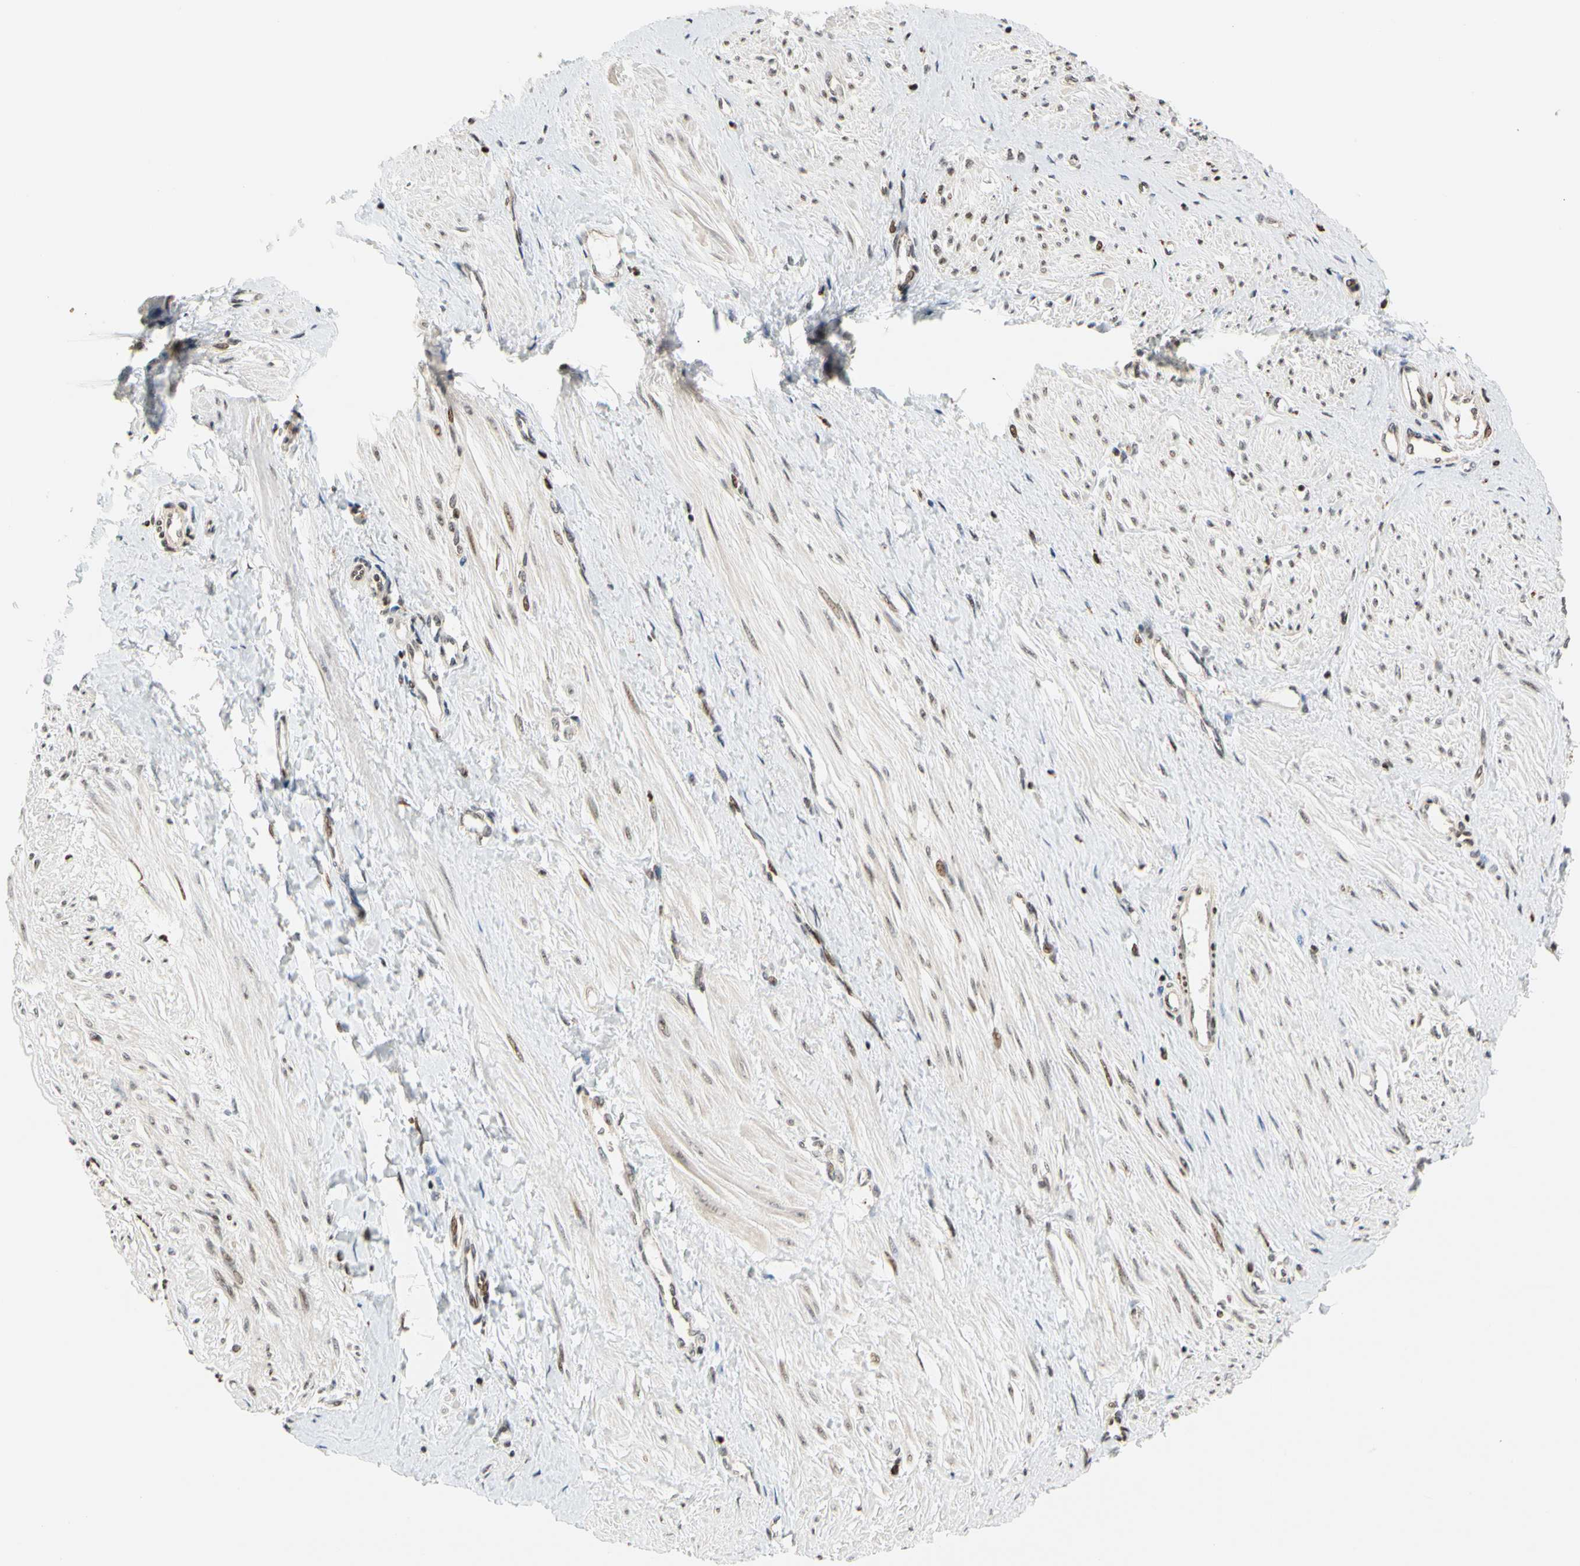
{"staining": {"intensity": "weak", "quantity": ">75%", "location": "nuclear"}, "tissue": "smooth muscle", "cell_type": "Smooth muscle cells", "image_type": "normal", "snomed": [{"axis": "morphology", "description": "Normal tissue, NOS"}, {"axis": "topography", "description": "Smooth muscle"}, {"axis": "topography", "description": "Uterus"}], "caption": "The image demonstrates a brown stain indicating the presence of a protein in the nuclear of smooth muscle cells in smooth muscle. Immunohistochemistry (ihc) stains the protein of interest in brown and the nuclei are stained blue.", "gene": "CDK7", "patient": {"sex": "female", "age": 39}}